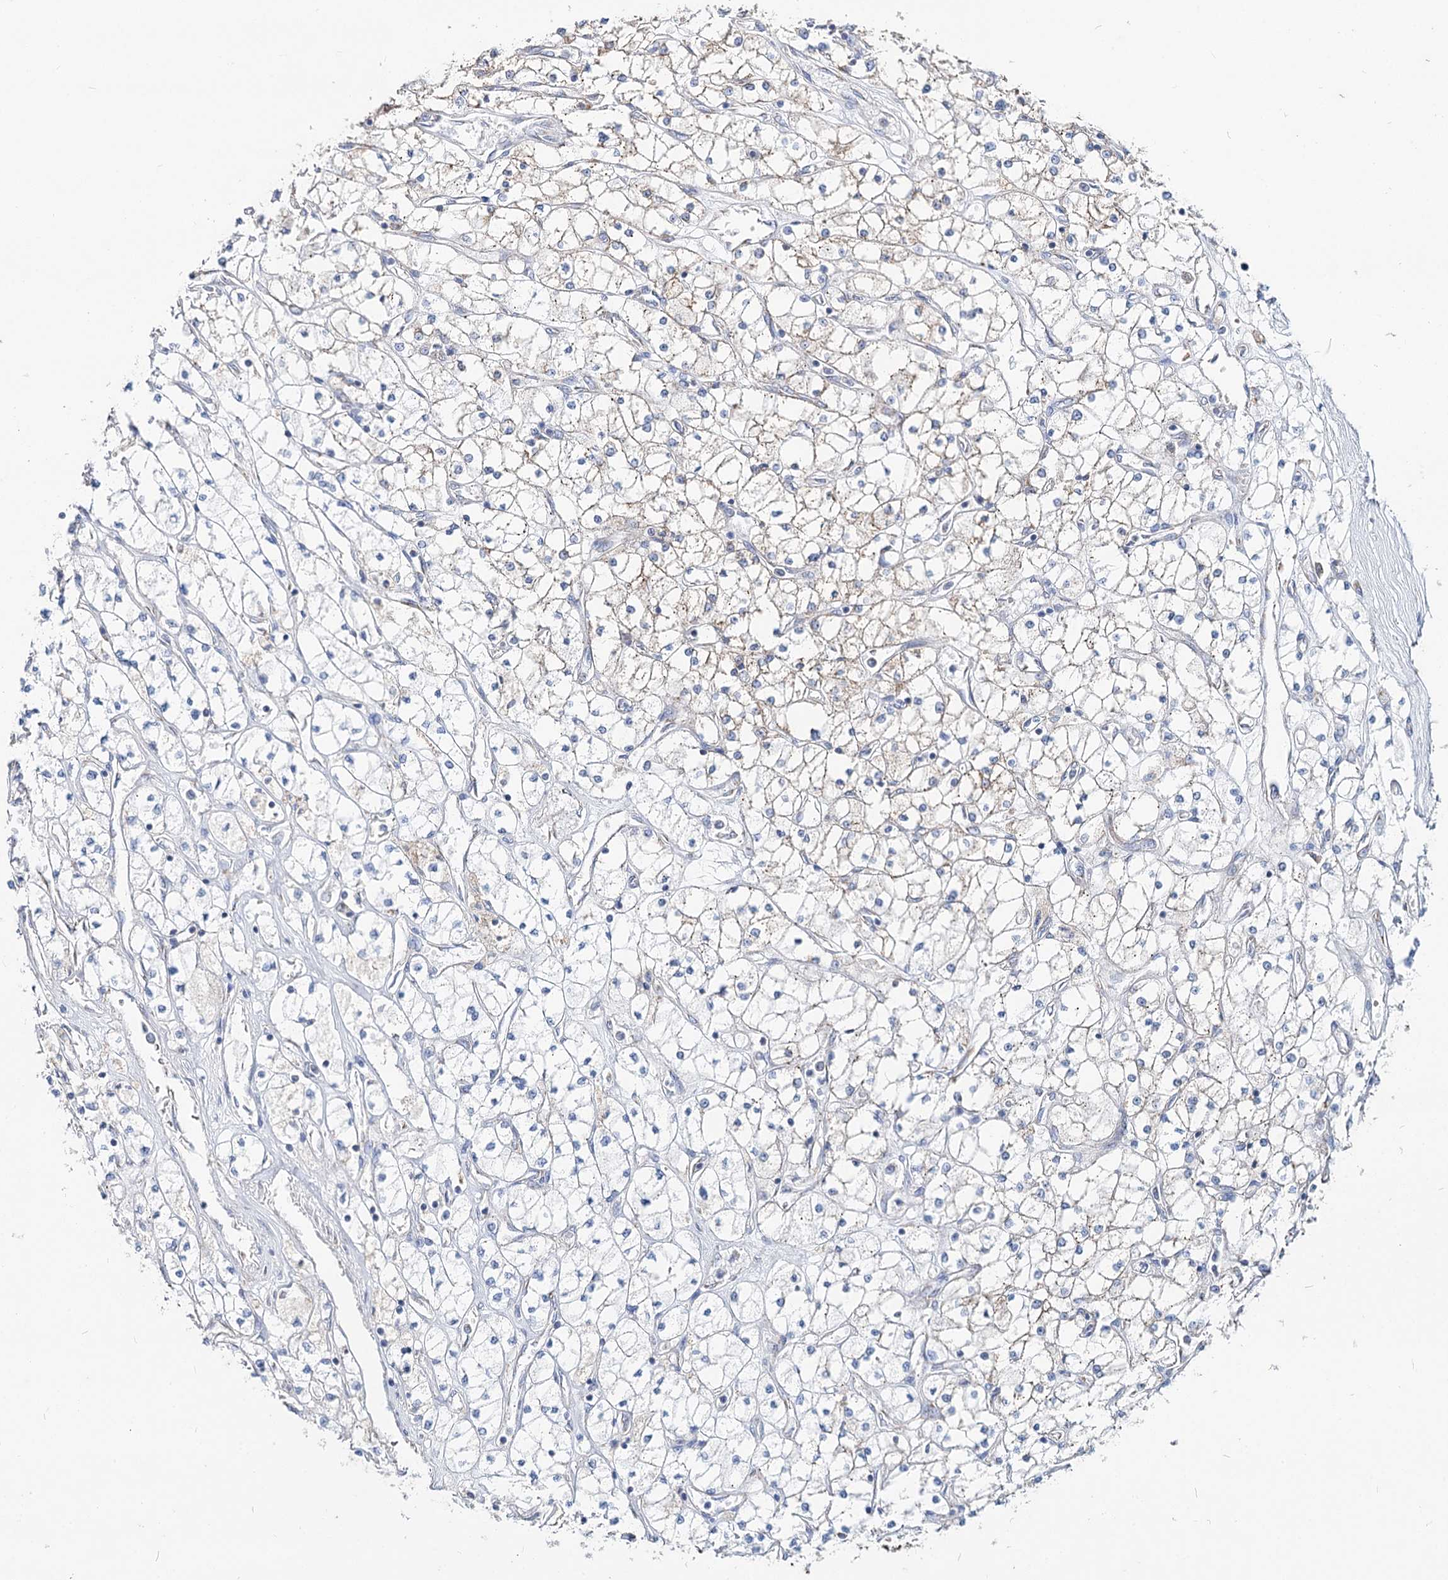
{"staining": {"intensity": "negative", "quantity": "none", "location": "none"}, "tissue": "renal cancer", "cell_type": "Tumor cells", "image_type": "cancer", "snomed": [{"axis": "morphology", "description": "Adenocarcinoma, NOS"}, {"axis": "topography", "description": "Kidney"}], "caption": "Tumor cells are negative for protein expression in human renal cancer (adenocarcinoma).", "gene": "MCCC2", "patient": {"sex": "male", "age": 80}}